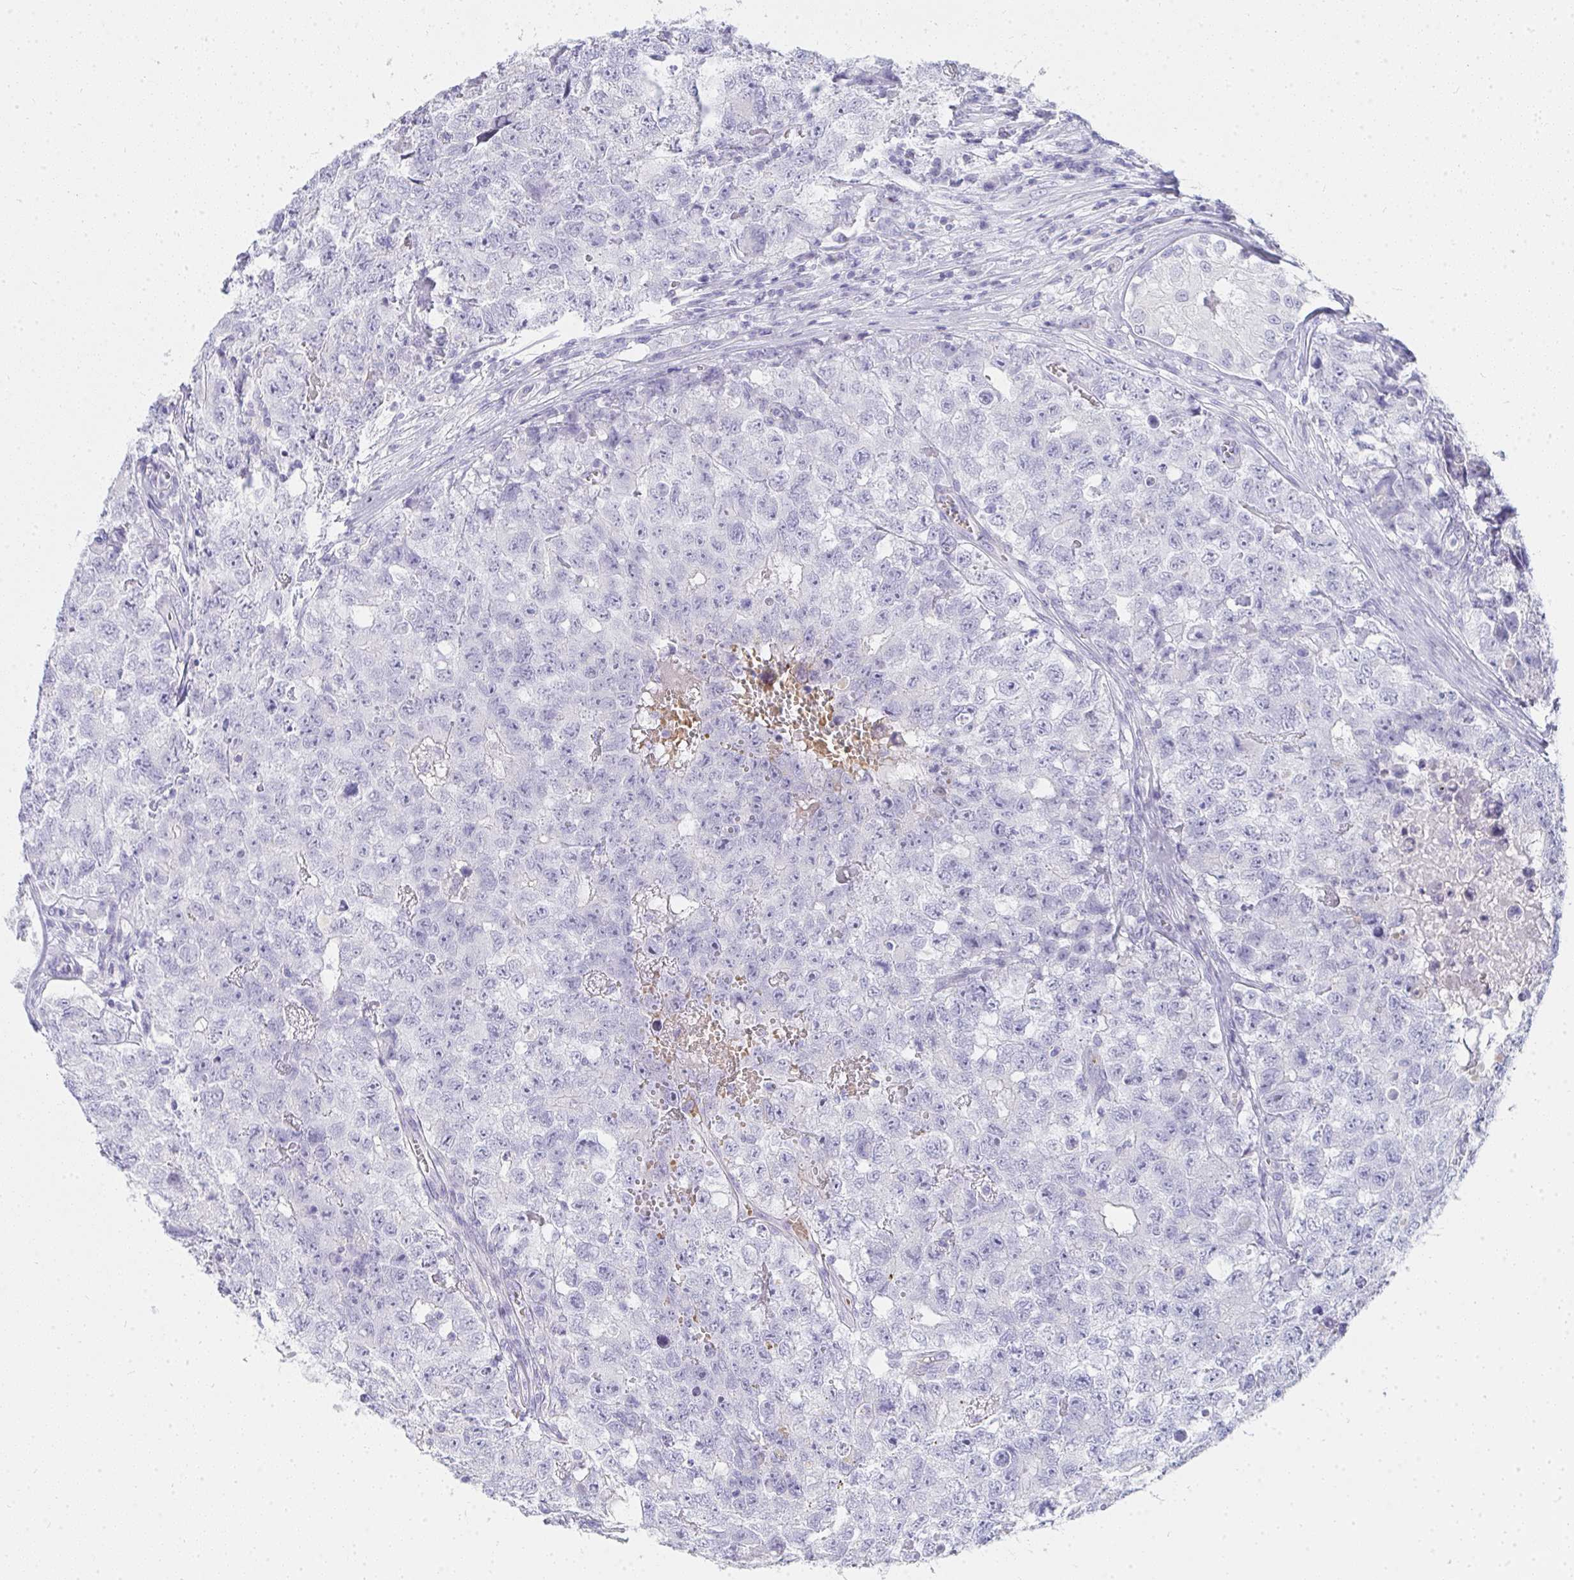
{"staining": {"intensity": "negative", "quantity": "none", "location": "none"}, "tissue": "testis cancer", "cell_type": "Tumor cells", "image_type": "cancer", "snomed": [{"axis": "morphology", "description": "Carcinoma, Embryonal, NOS"}, {"axis": "topography", "description": "Testis"}], "caption": "There is no significant staining in tumor cells of testis cancer.", "gene": "ZNF182", "patient": {"sex": "male", "age": 18}}